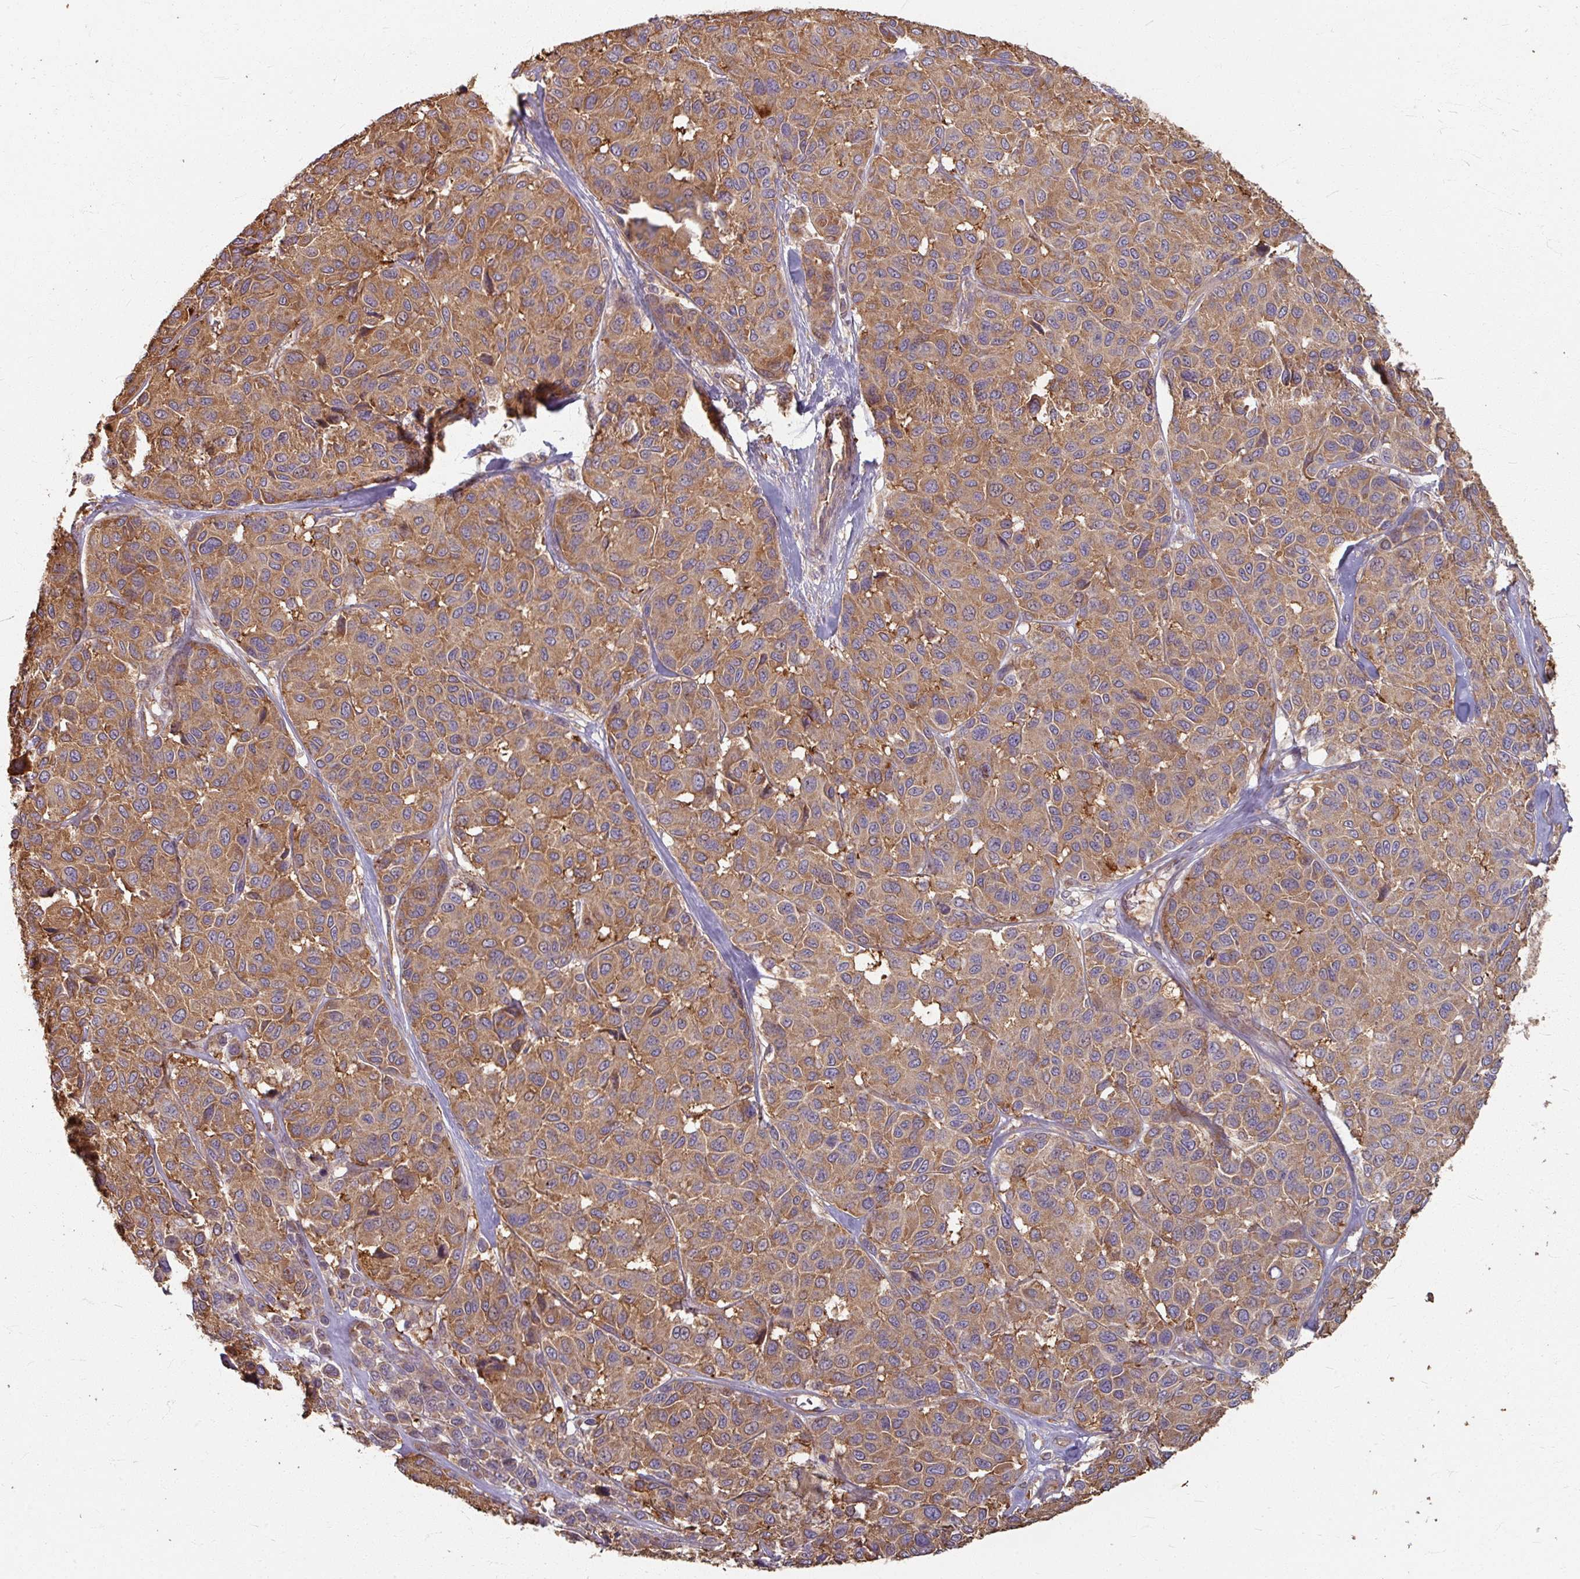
{"staining": {"intensity": "moderate", "quantity": ">75%", "location": "cytoplasmic/membranous"}, "tissue": "melanoma", "cell_type": "Tumor cells", "image_type": "cancer", "snomed": [{"axis": "morphology", "description": "Malignant melanoma, NOS"}, {"axis": "topography", "description": "Skin"}], "caption": "An immunohistochemistry micrograph of tumor tissue is shown. Protein staining in brown shows moderate cytoplasmic/membranous positivity in malignant melanoma within tumor cells. Immunohistochemistry (ihc) stains the protein in brown and the nuclei are stained blue.", "gene": "CCDC68", "patient": {"sex": "female", "age": 66}}